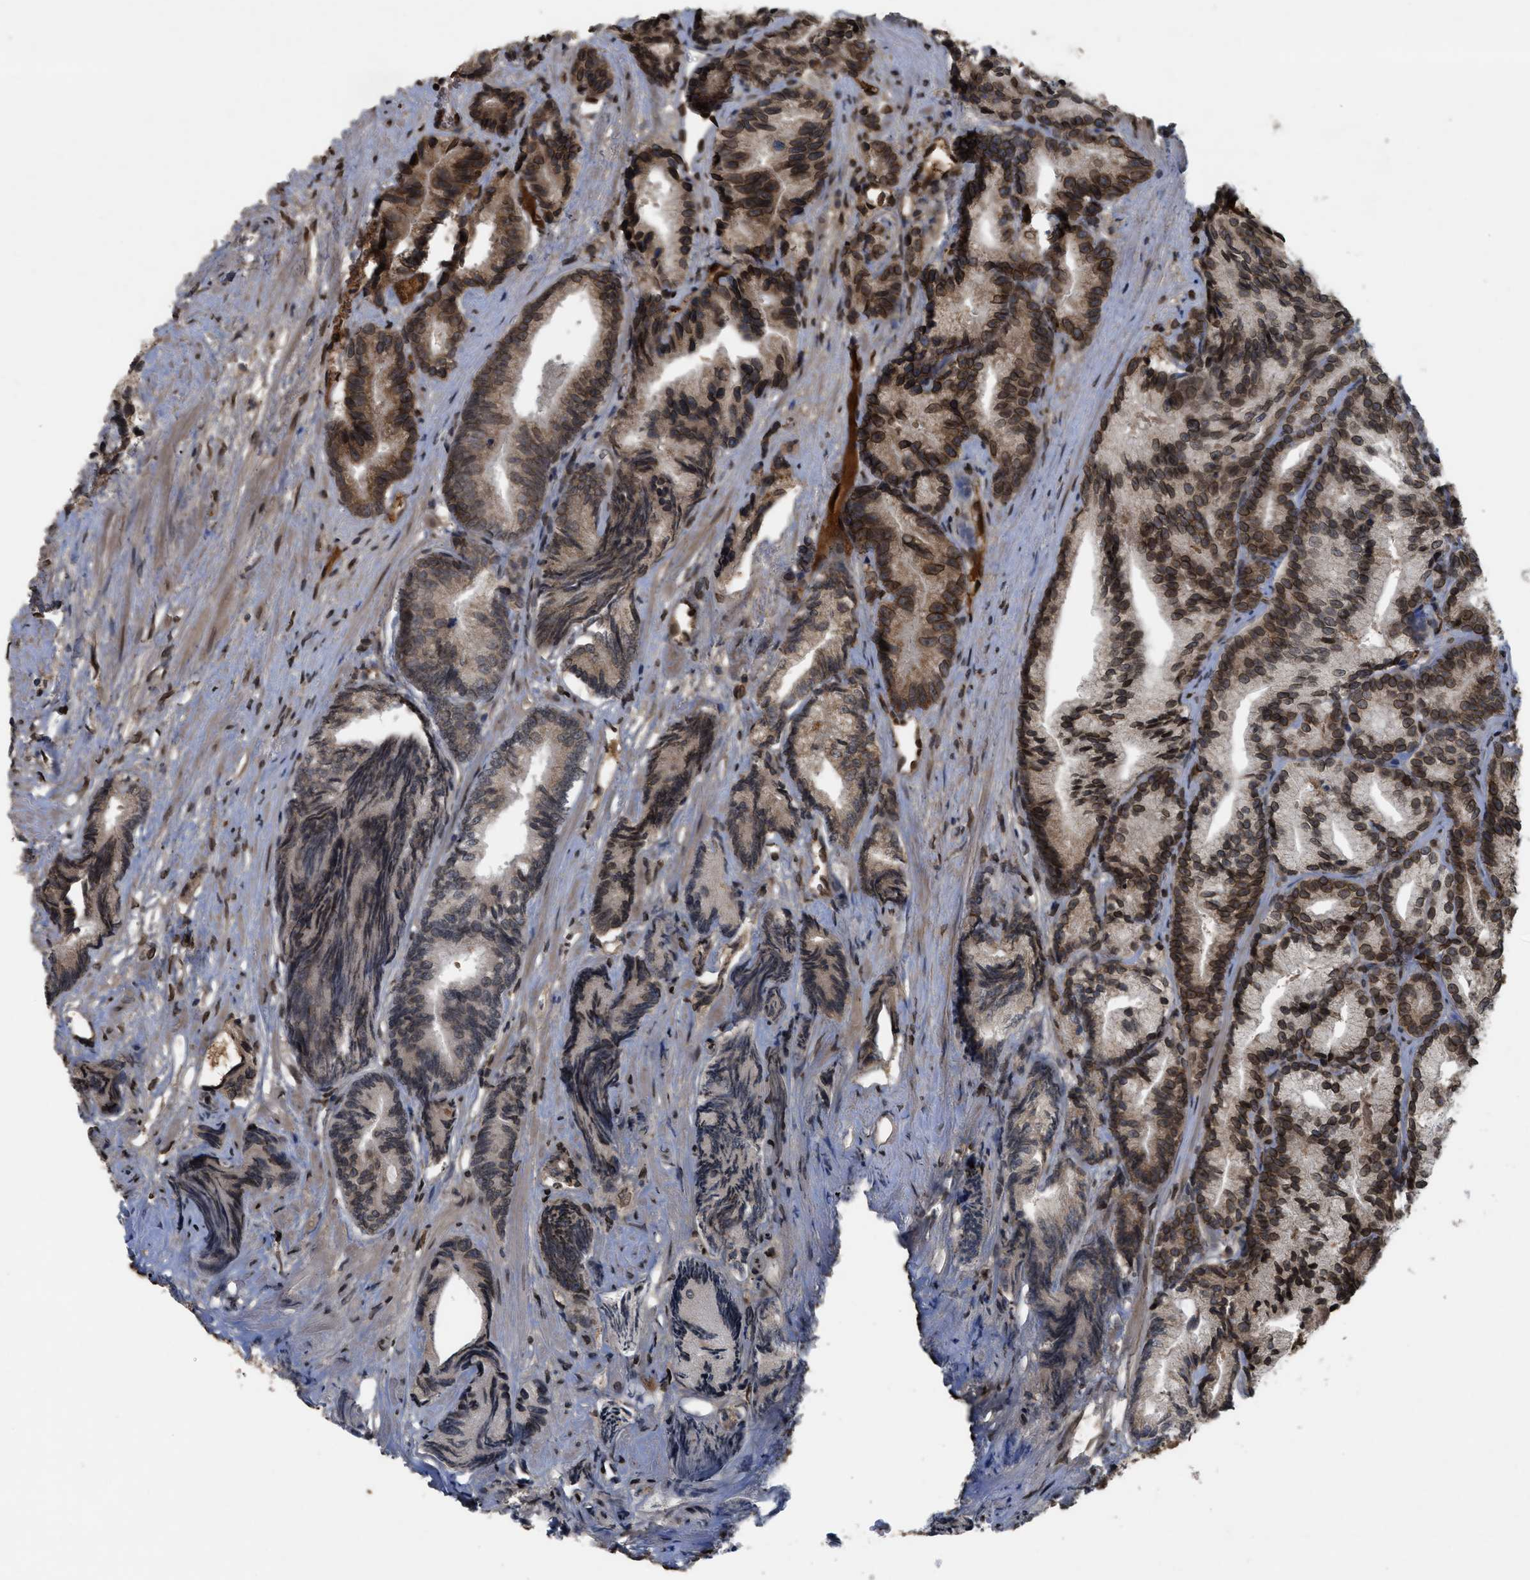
{"staining": {"intensity": "moderate", "quantity": ">75%", "location": "cytoplasmic/membranous,nuclear"}, "tissue": "prostate cancer", "cell_type": "Tumor cells", "image_type": "cancer", "snomed": [{"axis": "morphology", "description": "Adenocarcinoma, Low grade"}, {"axis": "topography", "description": "Prostate"}], "caption": "Adenocarcinoma (low-grade) (prostate) stained with DAB (3,3'-diaminobenzidine) IHC demonstrates medium levels of moderate cytoplasmic/membranous and nuclear positivity in approximately >75% of tumor cells.", "gene": "CRY1", "patient": {"sex": "male", "age": 89}}